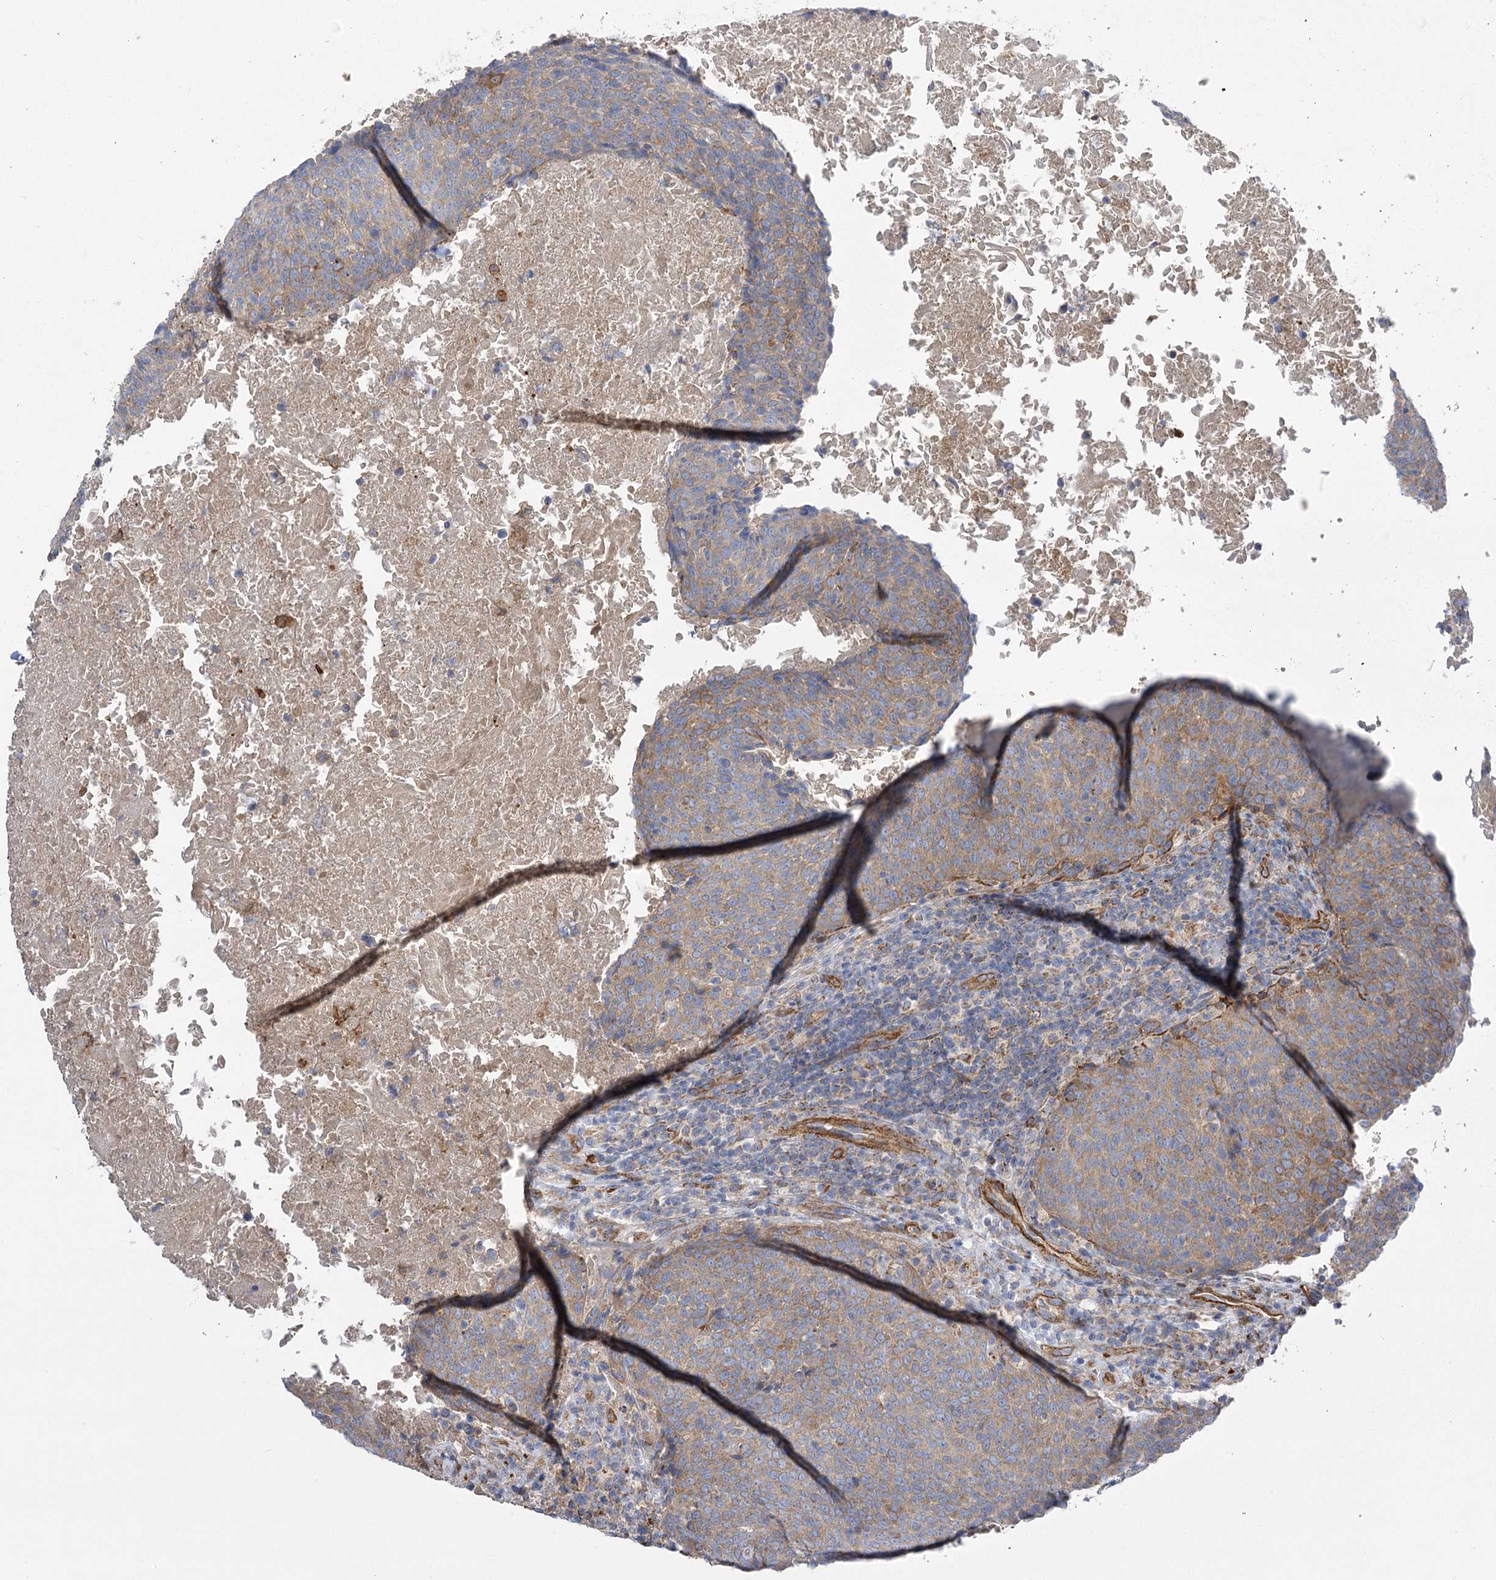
{"staining": {"intensity": "weak", "quantity": "25%-75%", "location": "cytoplasmic/membranous"}, "tissue": "head and neck cancer", "cell_type": "Tumor cells", "image_type": "cancer", "snomed": [{"axis": "morphology", "description": "Squamous cell carcinoma, NOS"}, {"axis": "morphology", "description": "Squamous cell carcinoma, metastatic, NOS"}, {"axis": "topography", "description": "Lymph node"}, {"axis": "topography", "description": "Head-Neck"}], "caption": "High-magnification brightfield microscopy of head and neck metastatic squamous cell carcinoma stained with DAB (brown) and counterstained with hematoxylin (blue). tumor cells exhibit weak cytoplasmic/membranous staining is present in approximately25%-75% of cells.", "gene": "RMDN2", "patient": {"sex": "male", "age": 62}}